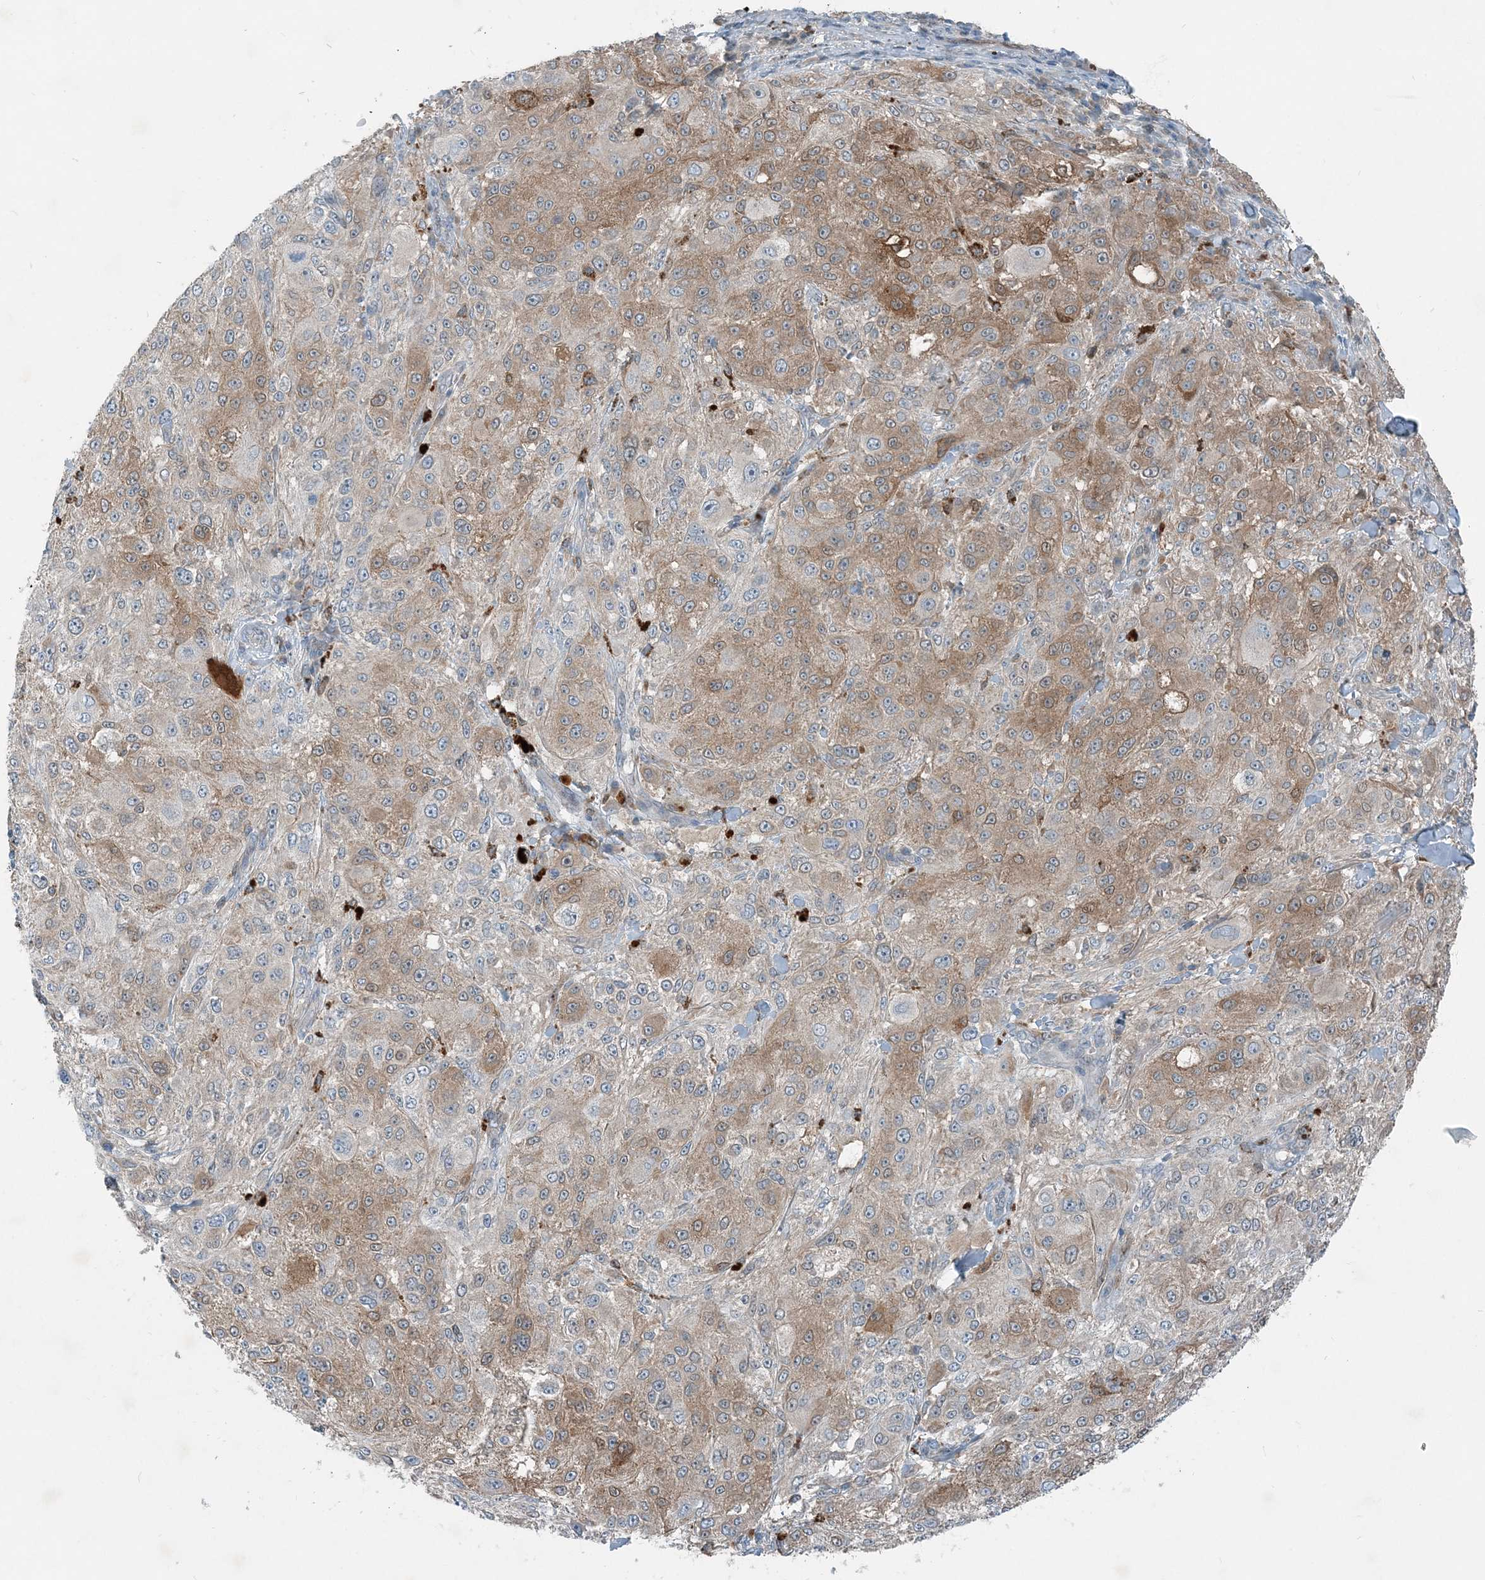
{"staining": {"intensity": "moderate", "quantity": "25%-75%", "location": "cytoplasmic/membranous"}, "tissue": "melanoma", "cell_type": "Tumor cells", "image_type": "cancer", "snomed": [{"axis": "morphology", "description": "Necrosis, NOS"}, {"axis": "morphology", "description": "Malignant melanoma, NOS"}, {"axis": "topography", "description": "Skin"}], "caption": "DAB (3,3'-diaminobenzidine) immunohistochemical staining of human malignant melanoma displays moderate cytoplasmic/membranous protein staining in about 25%-75% of tumor cells.", "gene": "ARMH1", "patient": {"sex": "female", "age": 87}}